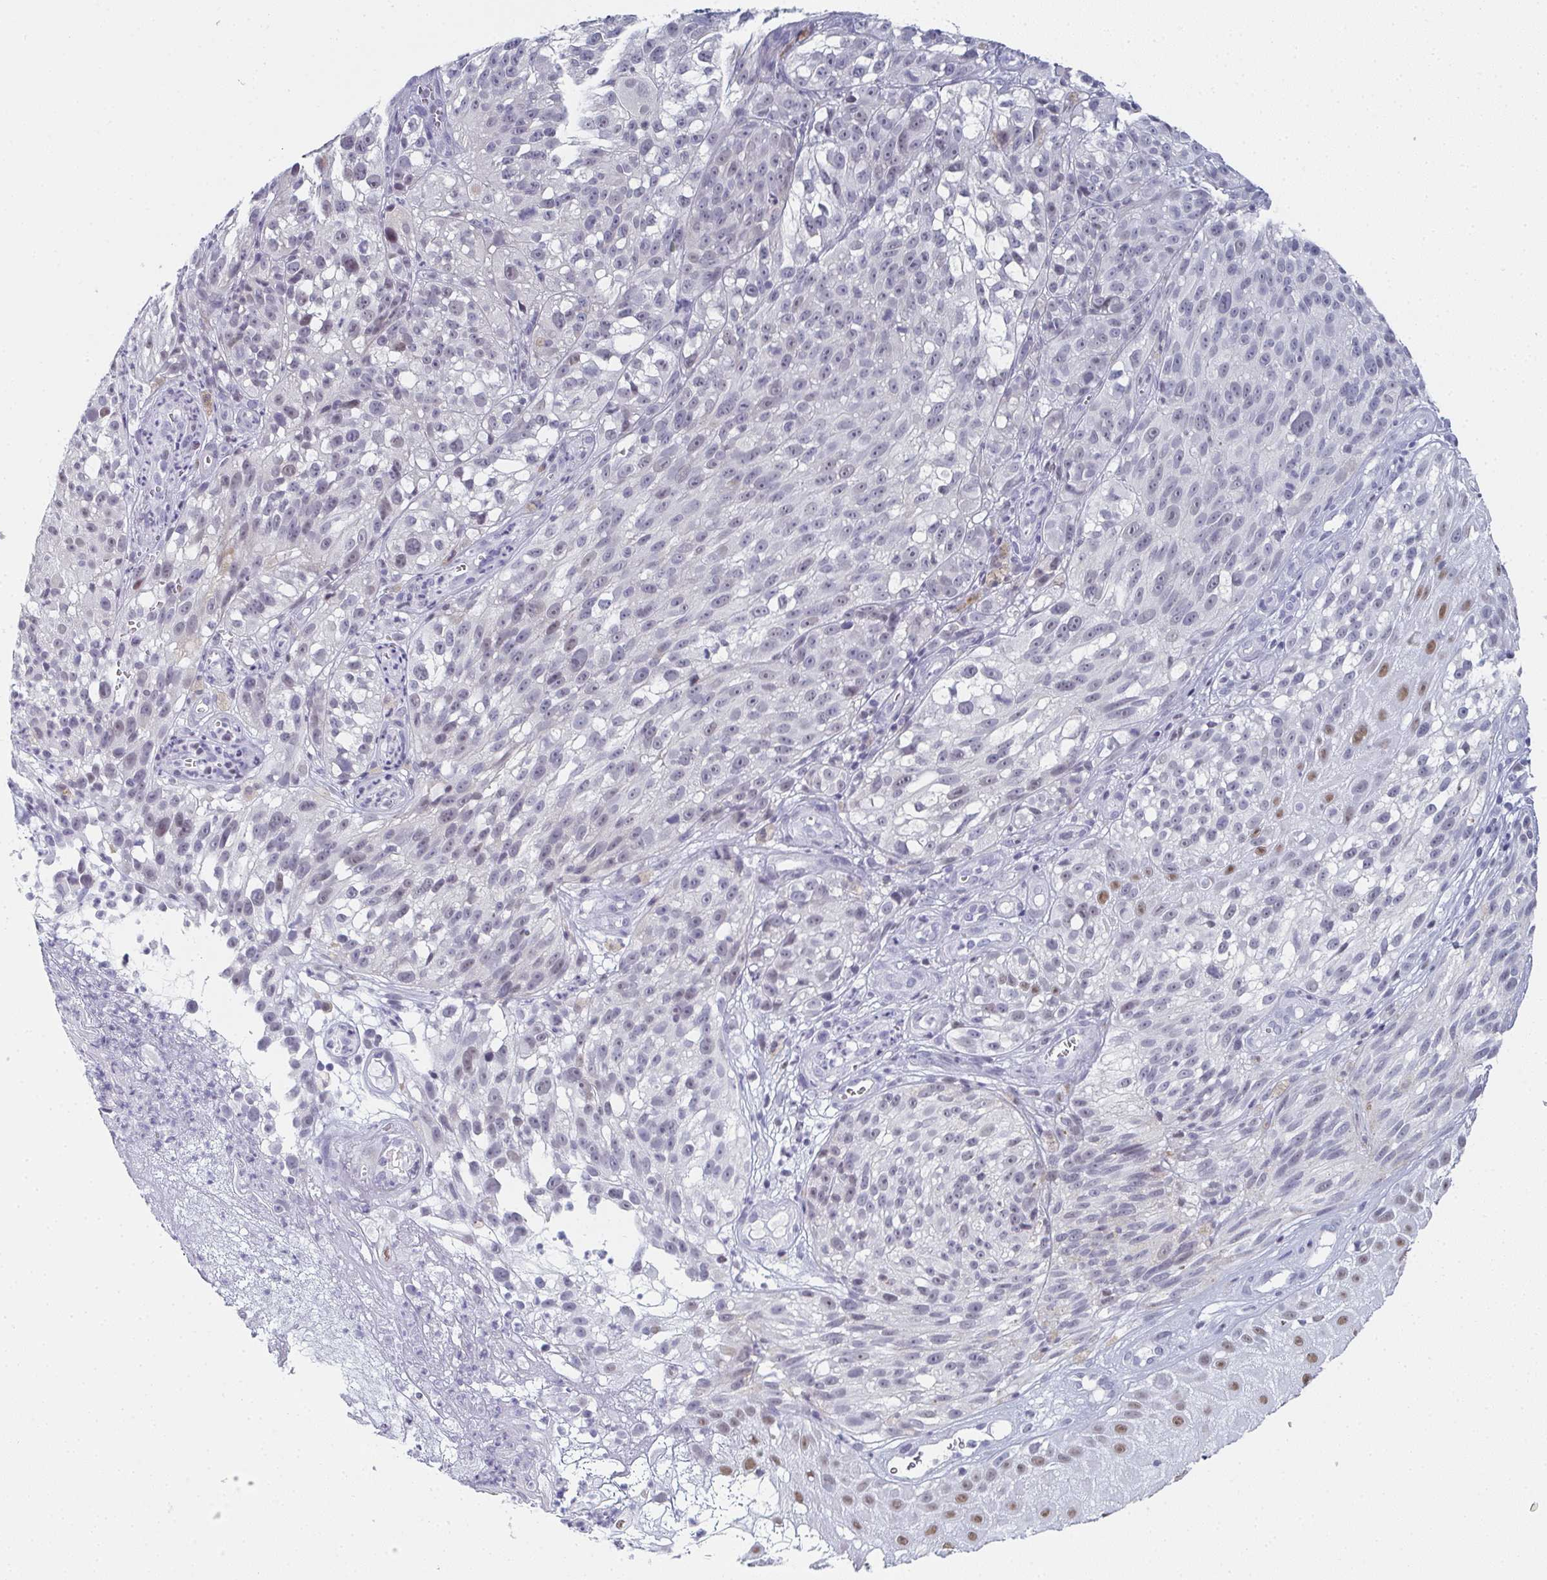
{"staining": {"intensity": "negative", "quantity": "none", "location": "none"}, "tissue": "melanoma", "cell_type": "Tumor cells", "image_type": "cancer", "snomed": [{"axis": "morphology", "description": "Malignant melanoma, NOS"}, {"axis": "topography", "description": "Skin"}], "caption": "High magnification brightfield microscopy of malignant melanoma stained with DAB (3,3'-diaminobenzidine) (brown) and counterstained with hematoxylin (blue): tumor cells show no significant staining. Brightfield microscopy of immunohistochemistry stained with DAB (3,3'-diaminobenzidine) (brown) and hematoxylin (blue), captured at high magnification.", "gene": "PYCR3", "patient": {"sex": "female", "age": 85}}